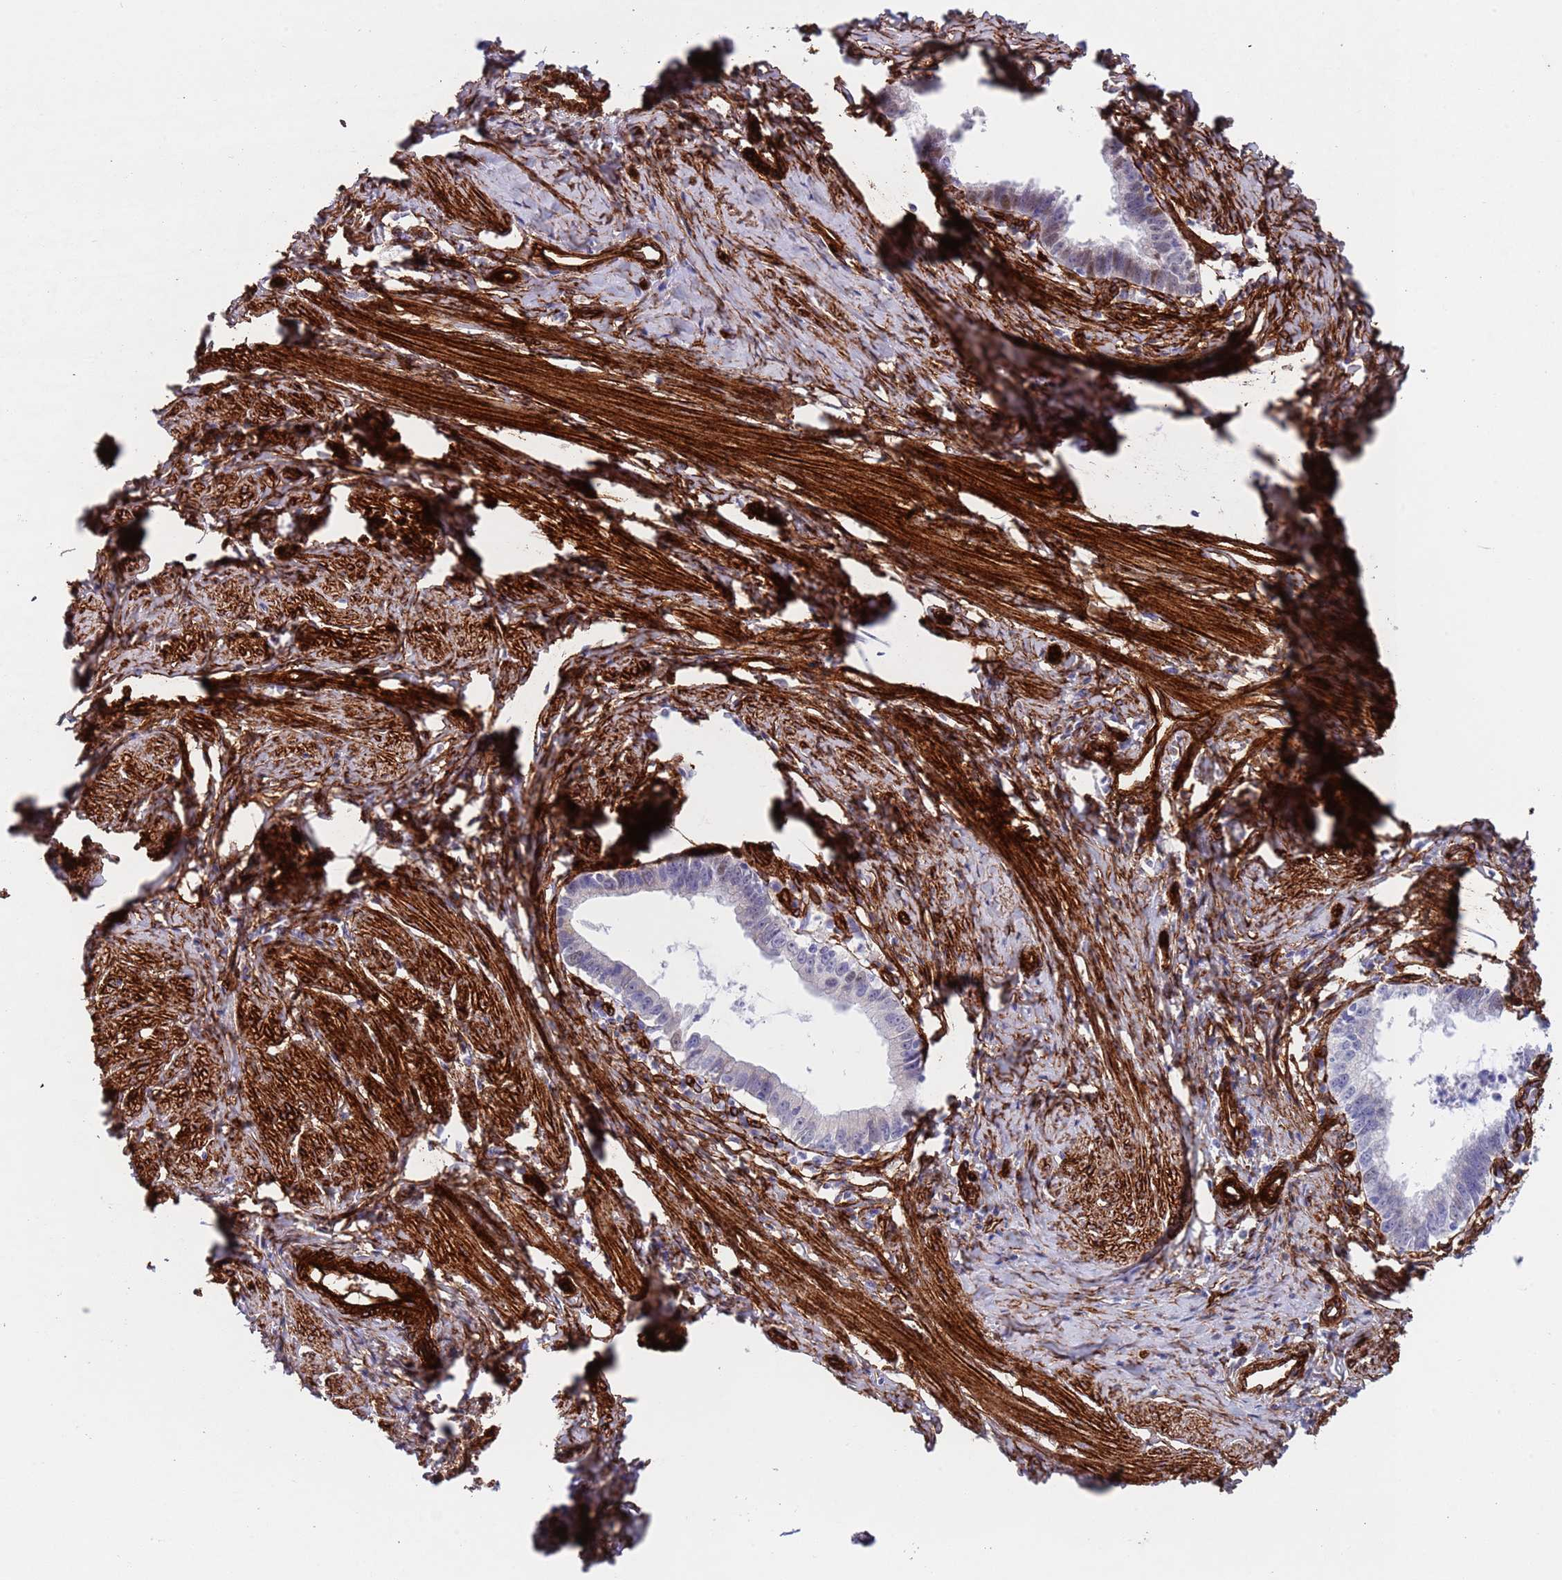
{"staining": {"intensity": "negative", "quantity": "none", "location": "none"}, "tissue": "cervical cancer", "cell_type": "Tumor cells", "image_type": "cancer", "snomed": [{"axis": "morphology", "description": "Adenocarcinoma, NOS"}, {"axis": "topography", "description": "Cervix"}], "caption": "Photomicrograph shows no protein staining in tumor cells of cervical adenocarcinoma tissue.", "gene": "CAV2", "patient": {"sex": "female", "age": 36}}